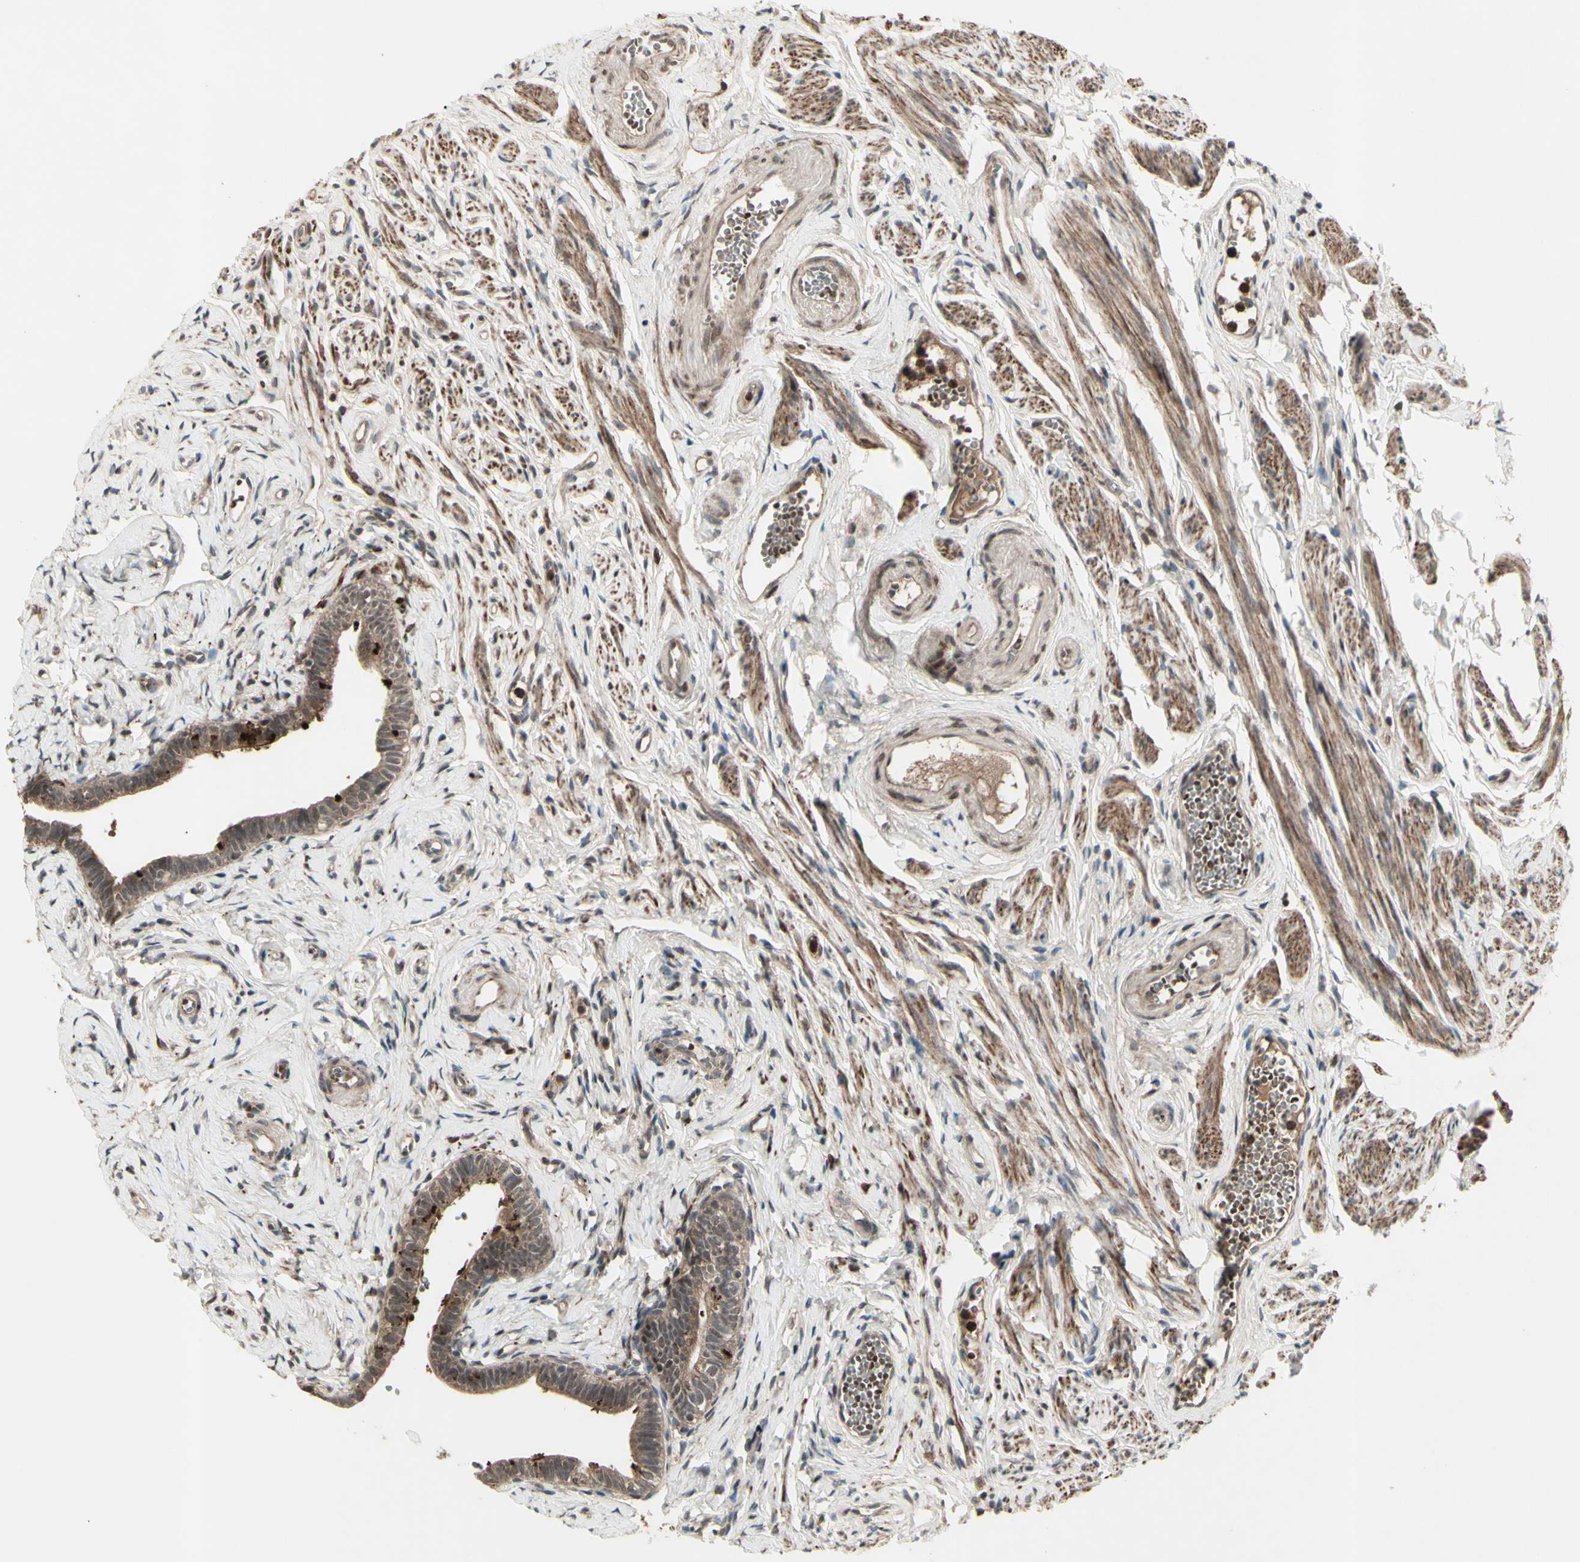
{"staining": {"intensity": "strong", "quantity": ">75%", "location": "cytoplasmic/membranous"}, "tissue": "fallopian tube", "cell_type": "Glandular cells", "image_type": "normal", "snomed": [{"axis": "morphology", "description": "Normal tissue, NOS"}, {"axis": "topography", "description": "Fallopian tube"}], "caption": "The micrograph demonstrates staining of normal fallopian tube, revealing strong cytoplasmic/membranous protein staining (brown color) within glandular cells.", "gene": "MLF2", "patient": {"sex": "female", "age": 71}}